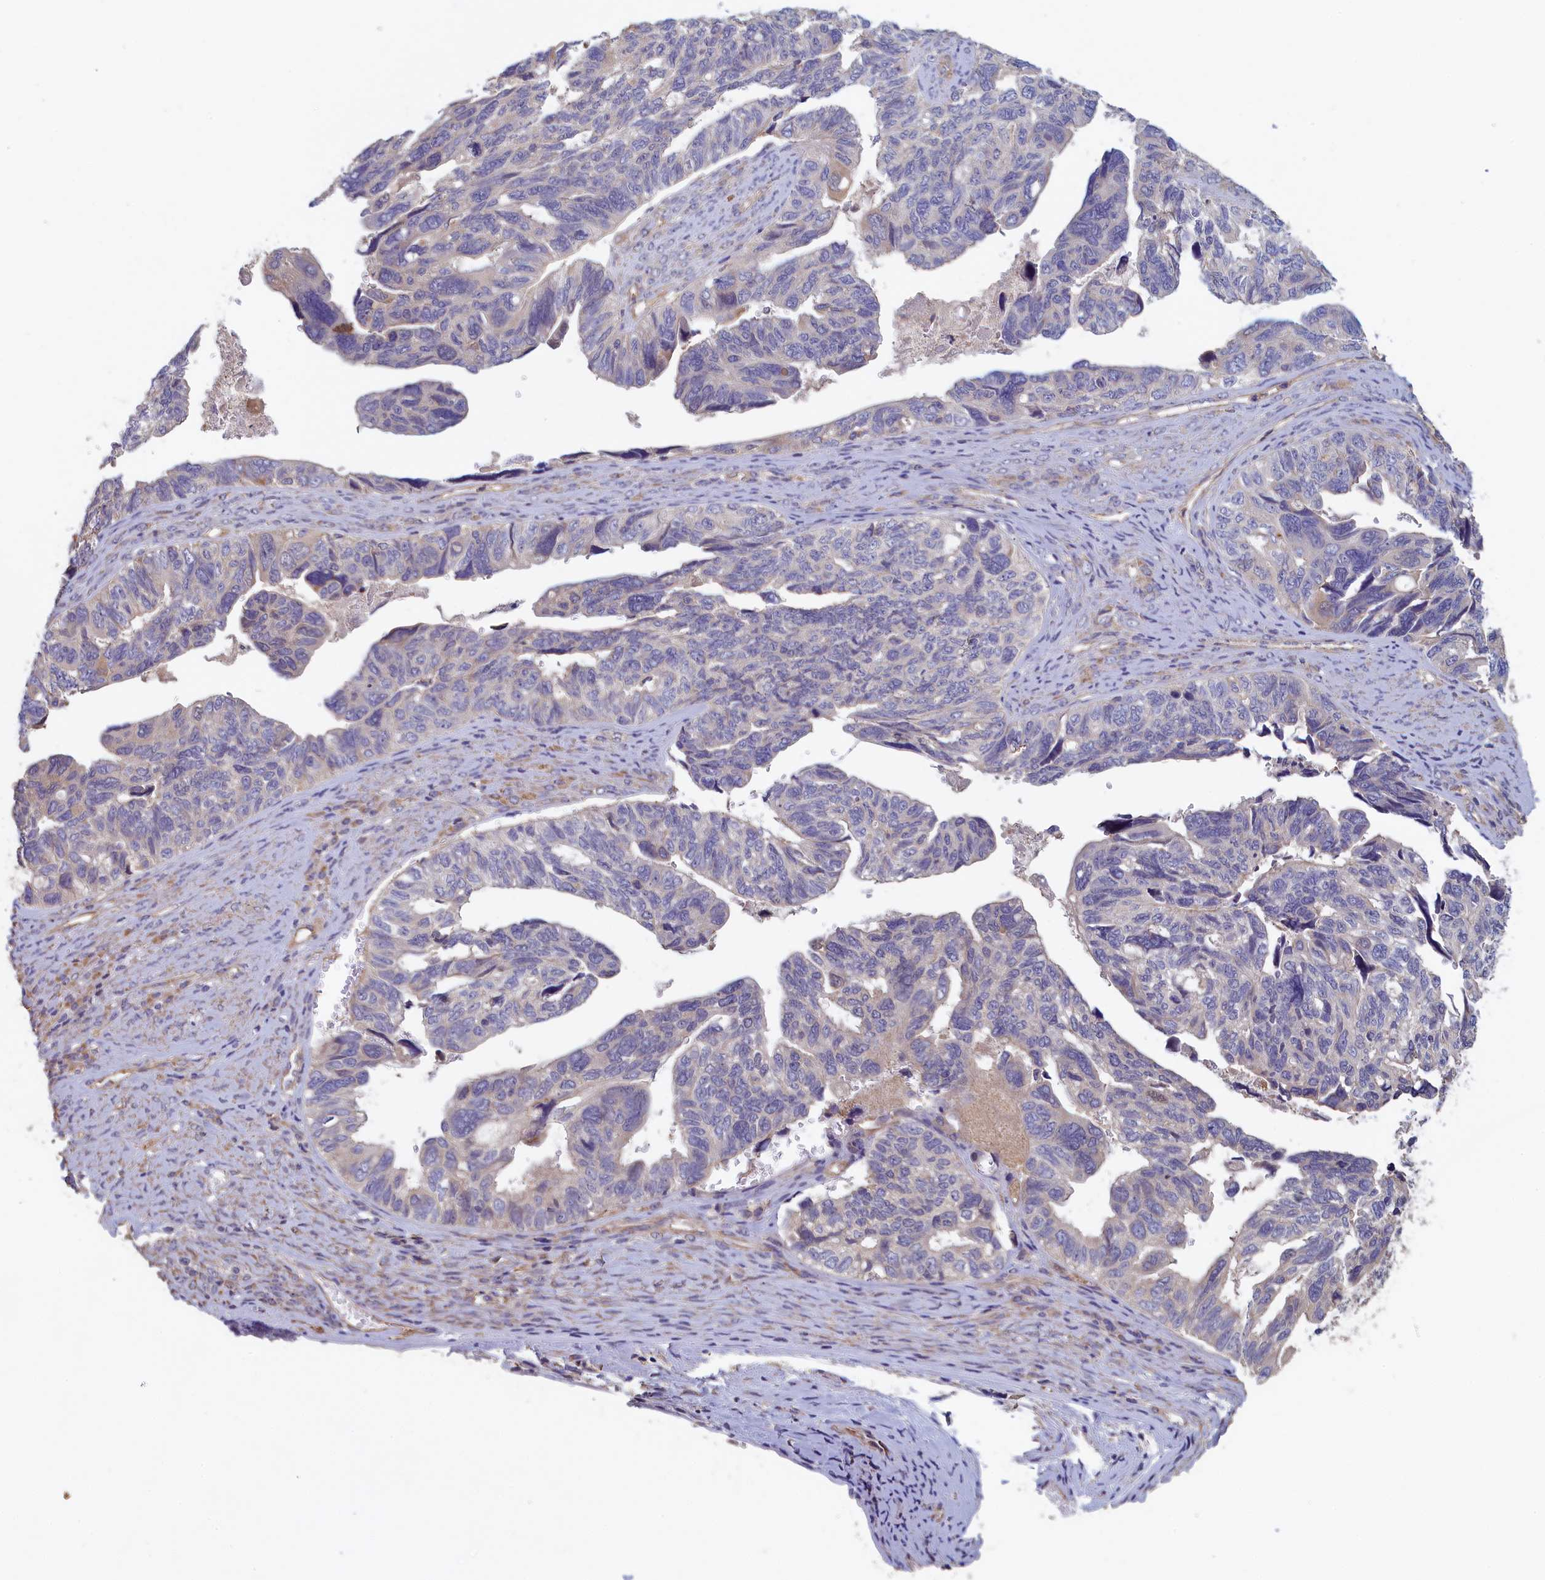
{"staining": {"intensity": "weak", "quantity": "<25%", "location": "cytoplasmic/membranous"}, "tissue": "ovarian cancer", "cell_type": "Tumor cells", "image_type": "cancer", "snomed": [{"axis": "morphology", "description": "Cystadenocarcinoma, serous, NOS"}, {"axis": "topography", "description": "Ovary"}], "caption": "IHC photomicrograph of human serous cystadenocarcinoma (ovarian) stained for a protein (brown), which shows no positivity in tumor cells. Brightfield microscopy of immunohistochemistry stained with DAB (brown) and hematoxylin (blue), captured at high magnification.", "gene": "ANKRD2", "patient": {"sex": "female", "age": 79}}